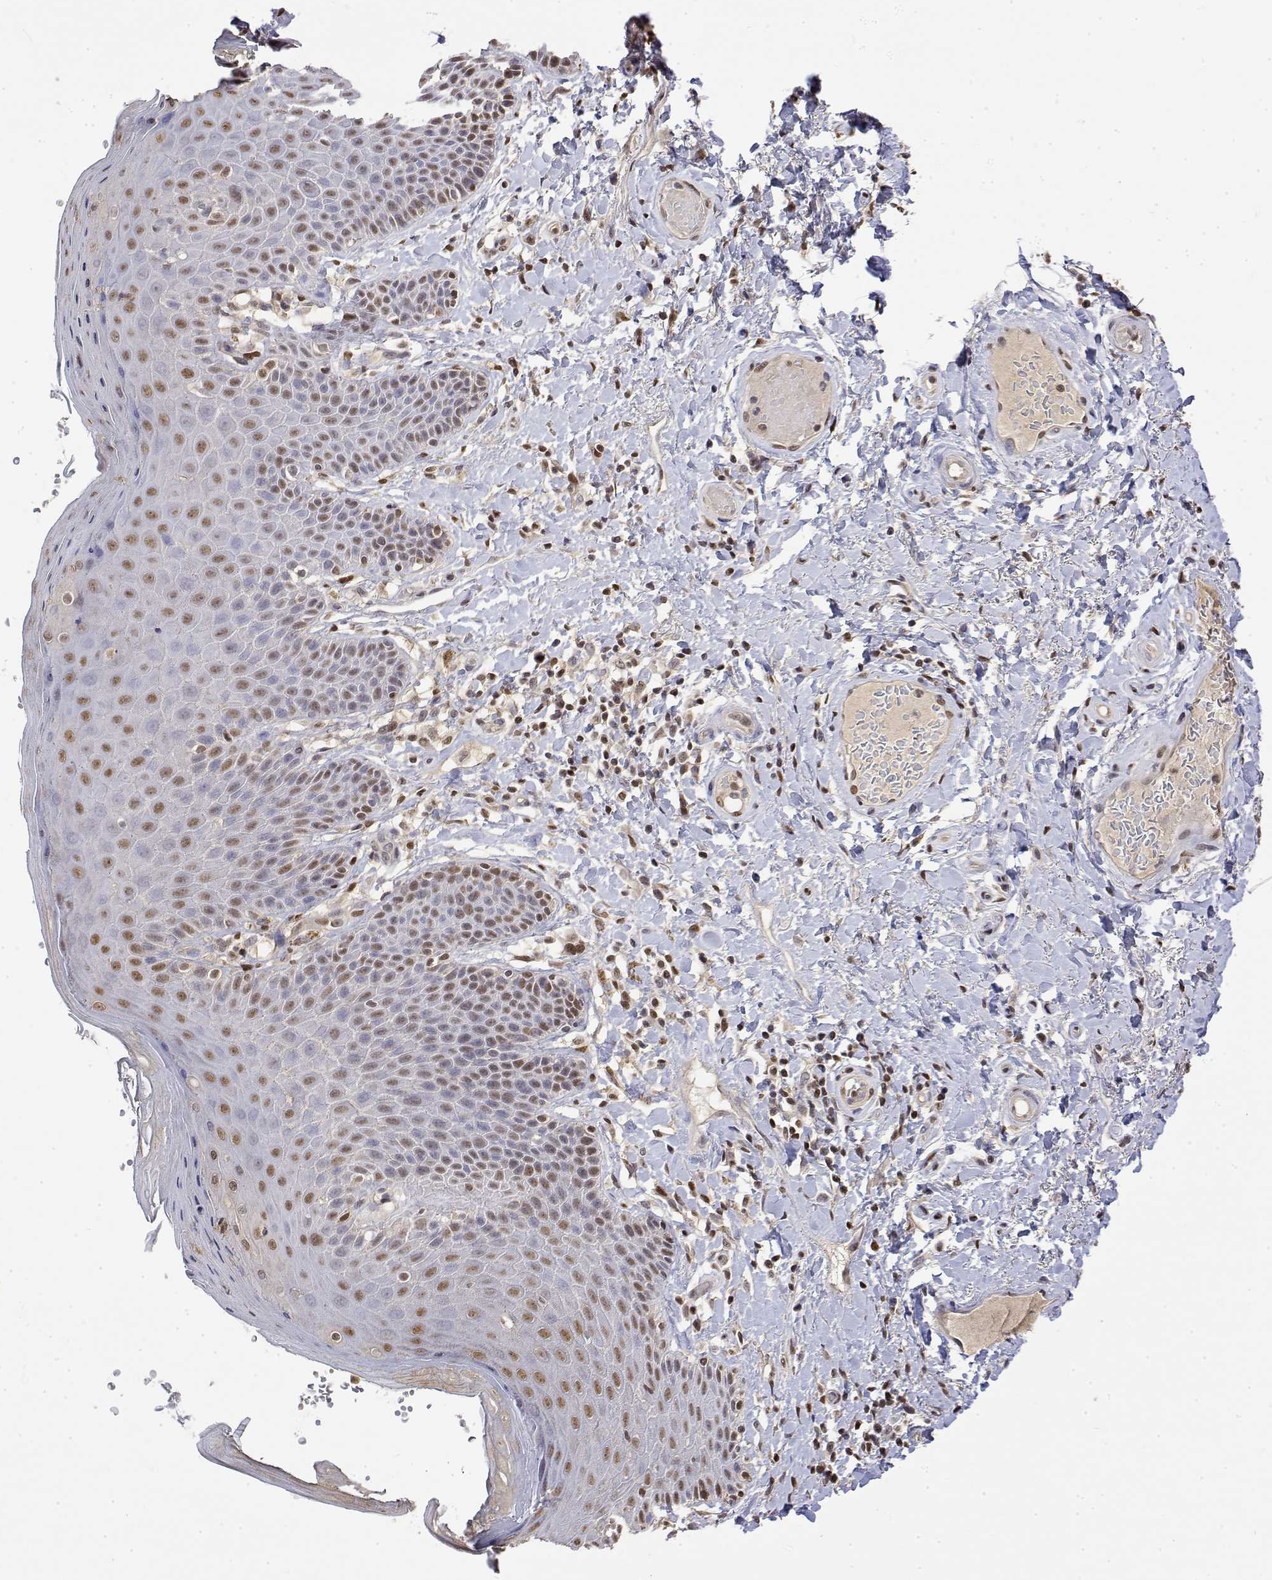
{"staining": {"intensity": "moderate", "quantity": ">75%", "location": "nuclear"}, "tissue": "skin", "cell_type": "Epidermal cells", "image_type": "normal", "snomed": [{"axis": "morphology", "description": "Normal tissue, NOS"}, {"axis": "topography", "description": "Anal"}, {"axis": "topography", "description": "Peripheral nerve tissue"}], "caption": "IHC (DAB) staining of benign human skin reveals moderate nuclear protein staining in approximately >75% of epidermal cells. The protein of interest is stained brown, and the nuclei are stained in blue (DAB (3,3'-diaminobenzidine) IHC with brightfield microscopy, high magnification).", "gene": "TPI1", "patient": {"sex": "male", "age": 51}}